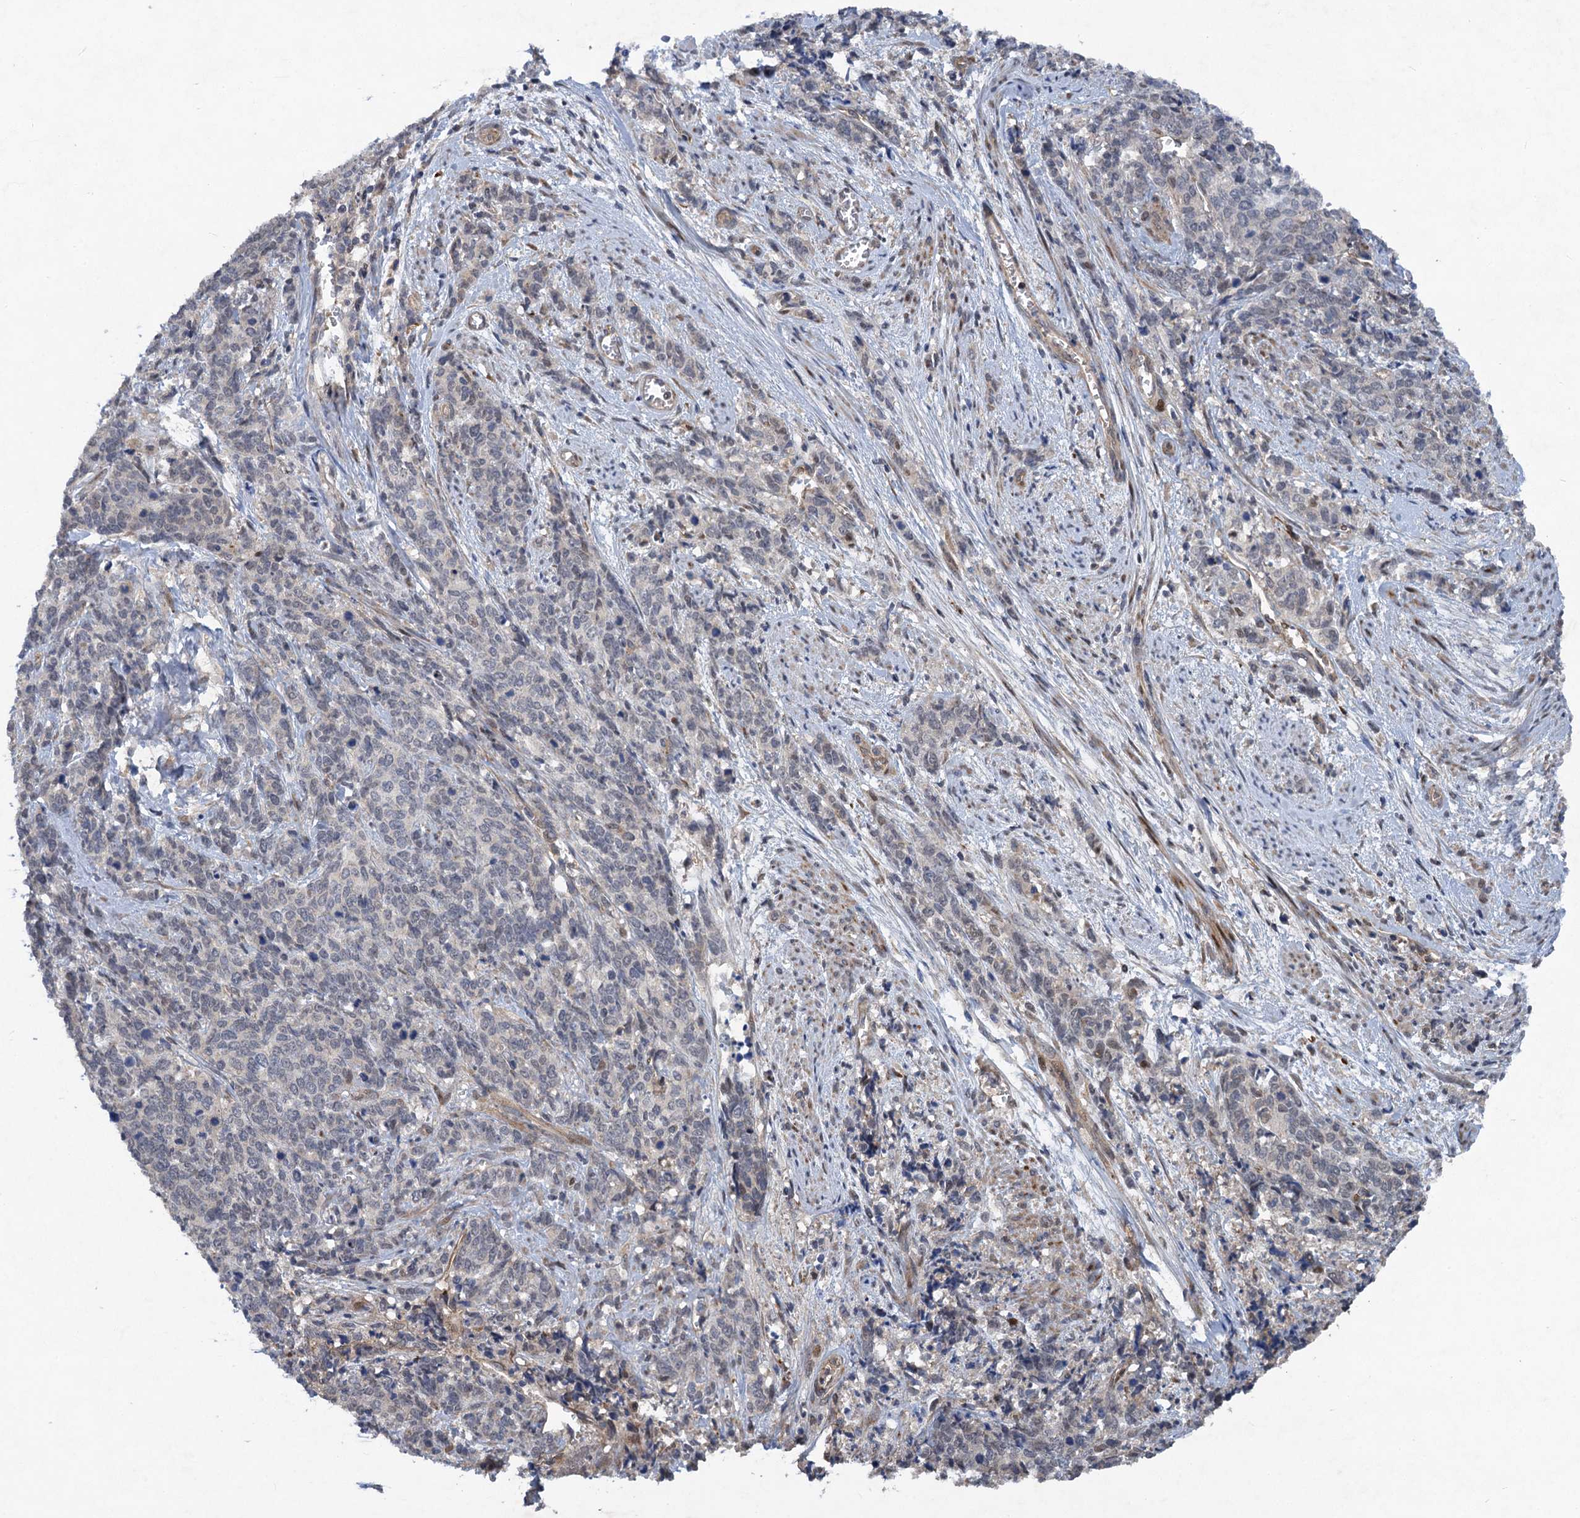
{"staining": {"intensity": "negative", "quantity": "none", "location": "none"}, "tissue": "cervical cancer", "cell_type": "Tumor cells", "image_type": "cancer", "snomed": [{"axis": "morphology", "description": "Squamous cell carcinoma, NOS"}, {"axis": "topography", "description": "Cervix"}], "caption": "The photomicrograph exhibits no staining of tumor cells in cervical cancer (squamous cell carcinoma).", "gene": "NUDT22", "patient": {"sex": "female", "age": 60}}